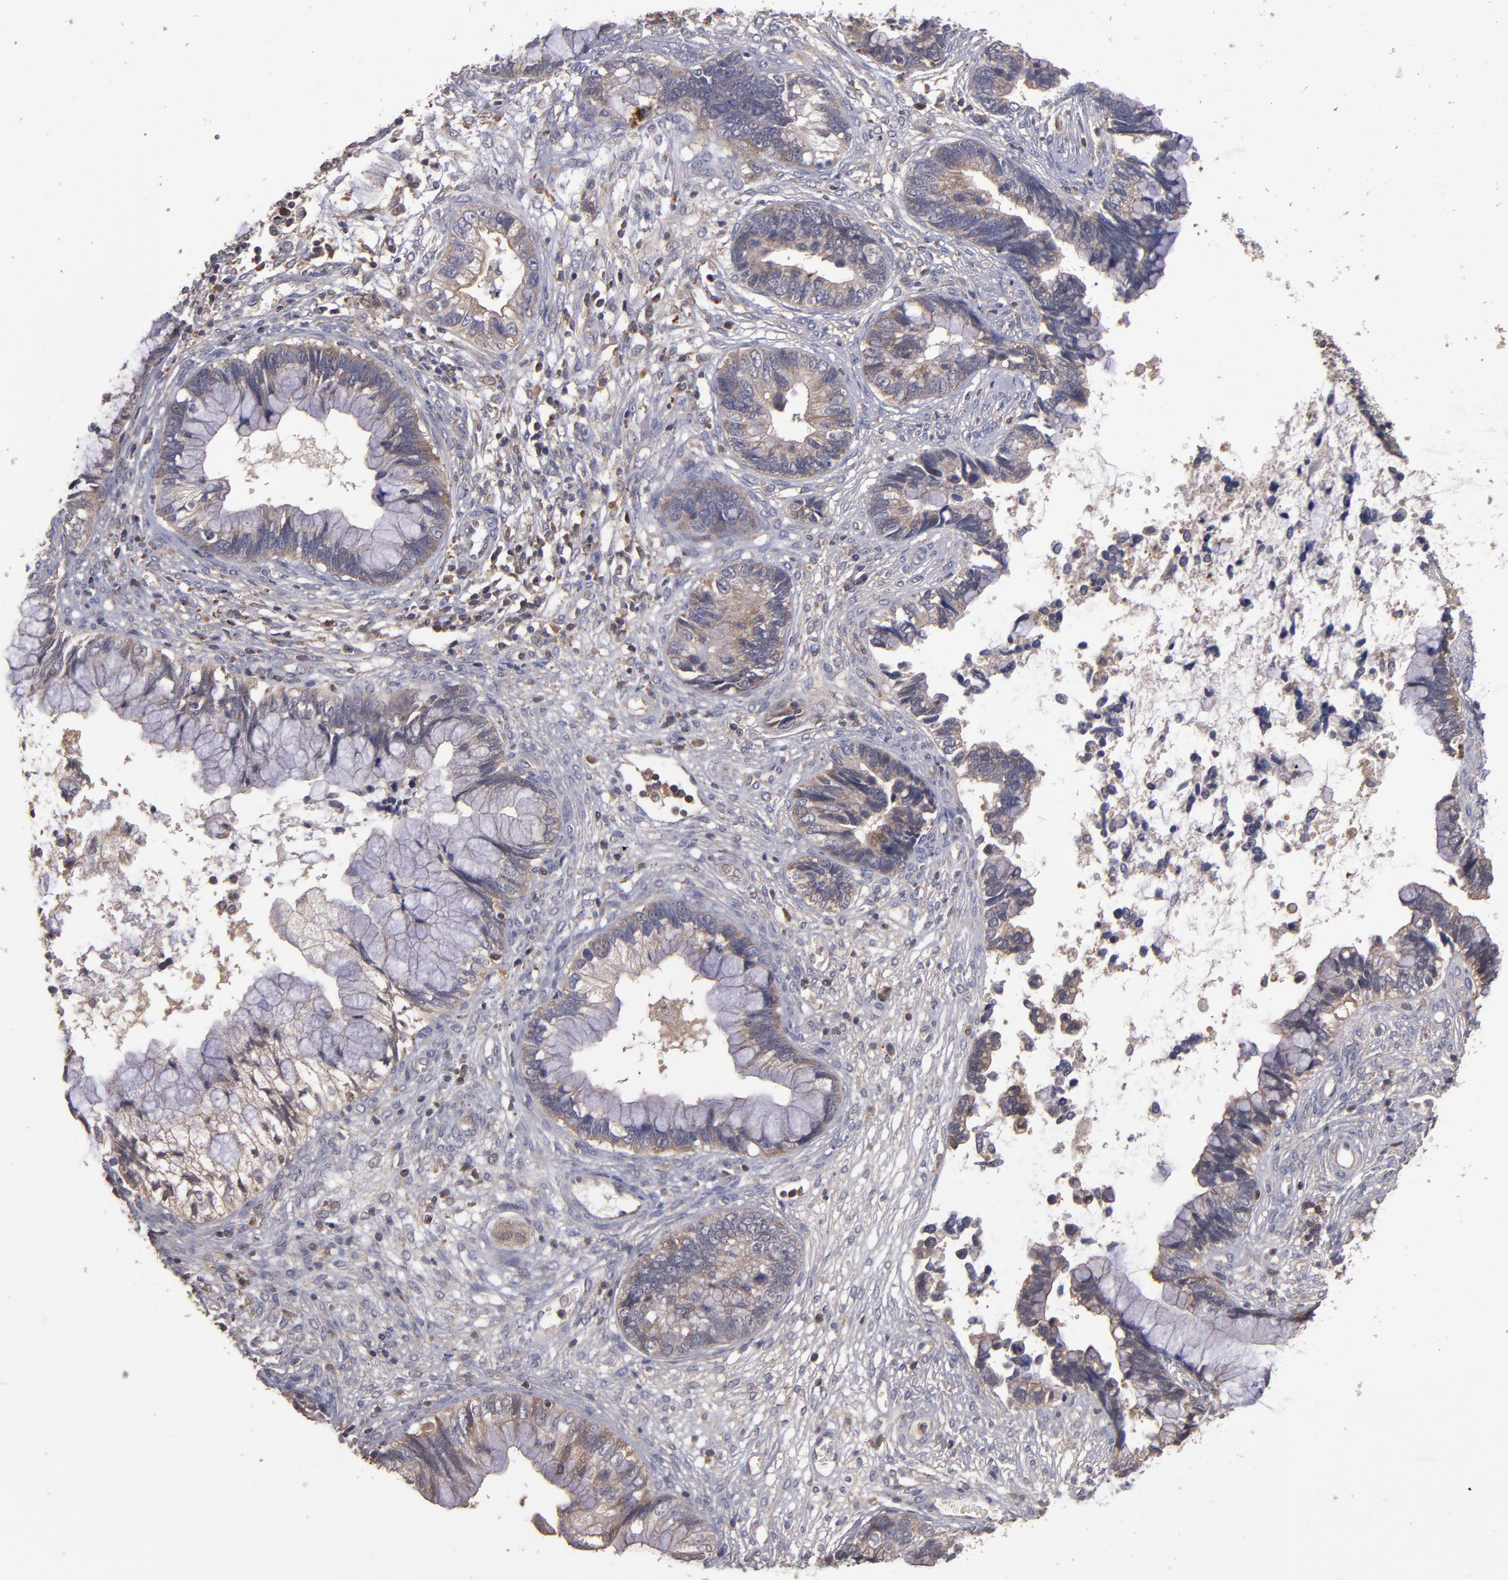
{"staining": {"intensity": "moderate", "quantity": "25%-75%", "location": "cytoplasmic/membranous"}, "tissue": "cervical cancer", "cell_type": "Tumor cells", "image_type": "cancer", "snomed": [{"axis": "morphology", "description": "Adenocarcinoma, NOS"}, {"axis": "topography", "description": "Cervix"}], "caption": "Immunohistochemistry micrograph of neoplastic tissue: human cervical cancer stained using immunohistochemistry displays medium levels of moderate protein expression localized specifically in the cytoplasmic/membranous of tumor cells, appearing as a cytoplasmic/membranous brown color.", "gene": "NF2", "patient": {"sex": "female", "age": 44}}